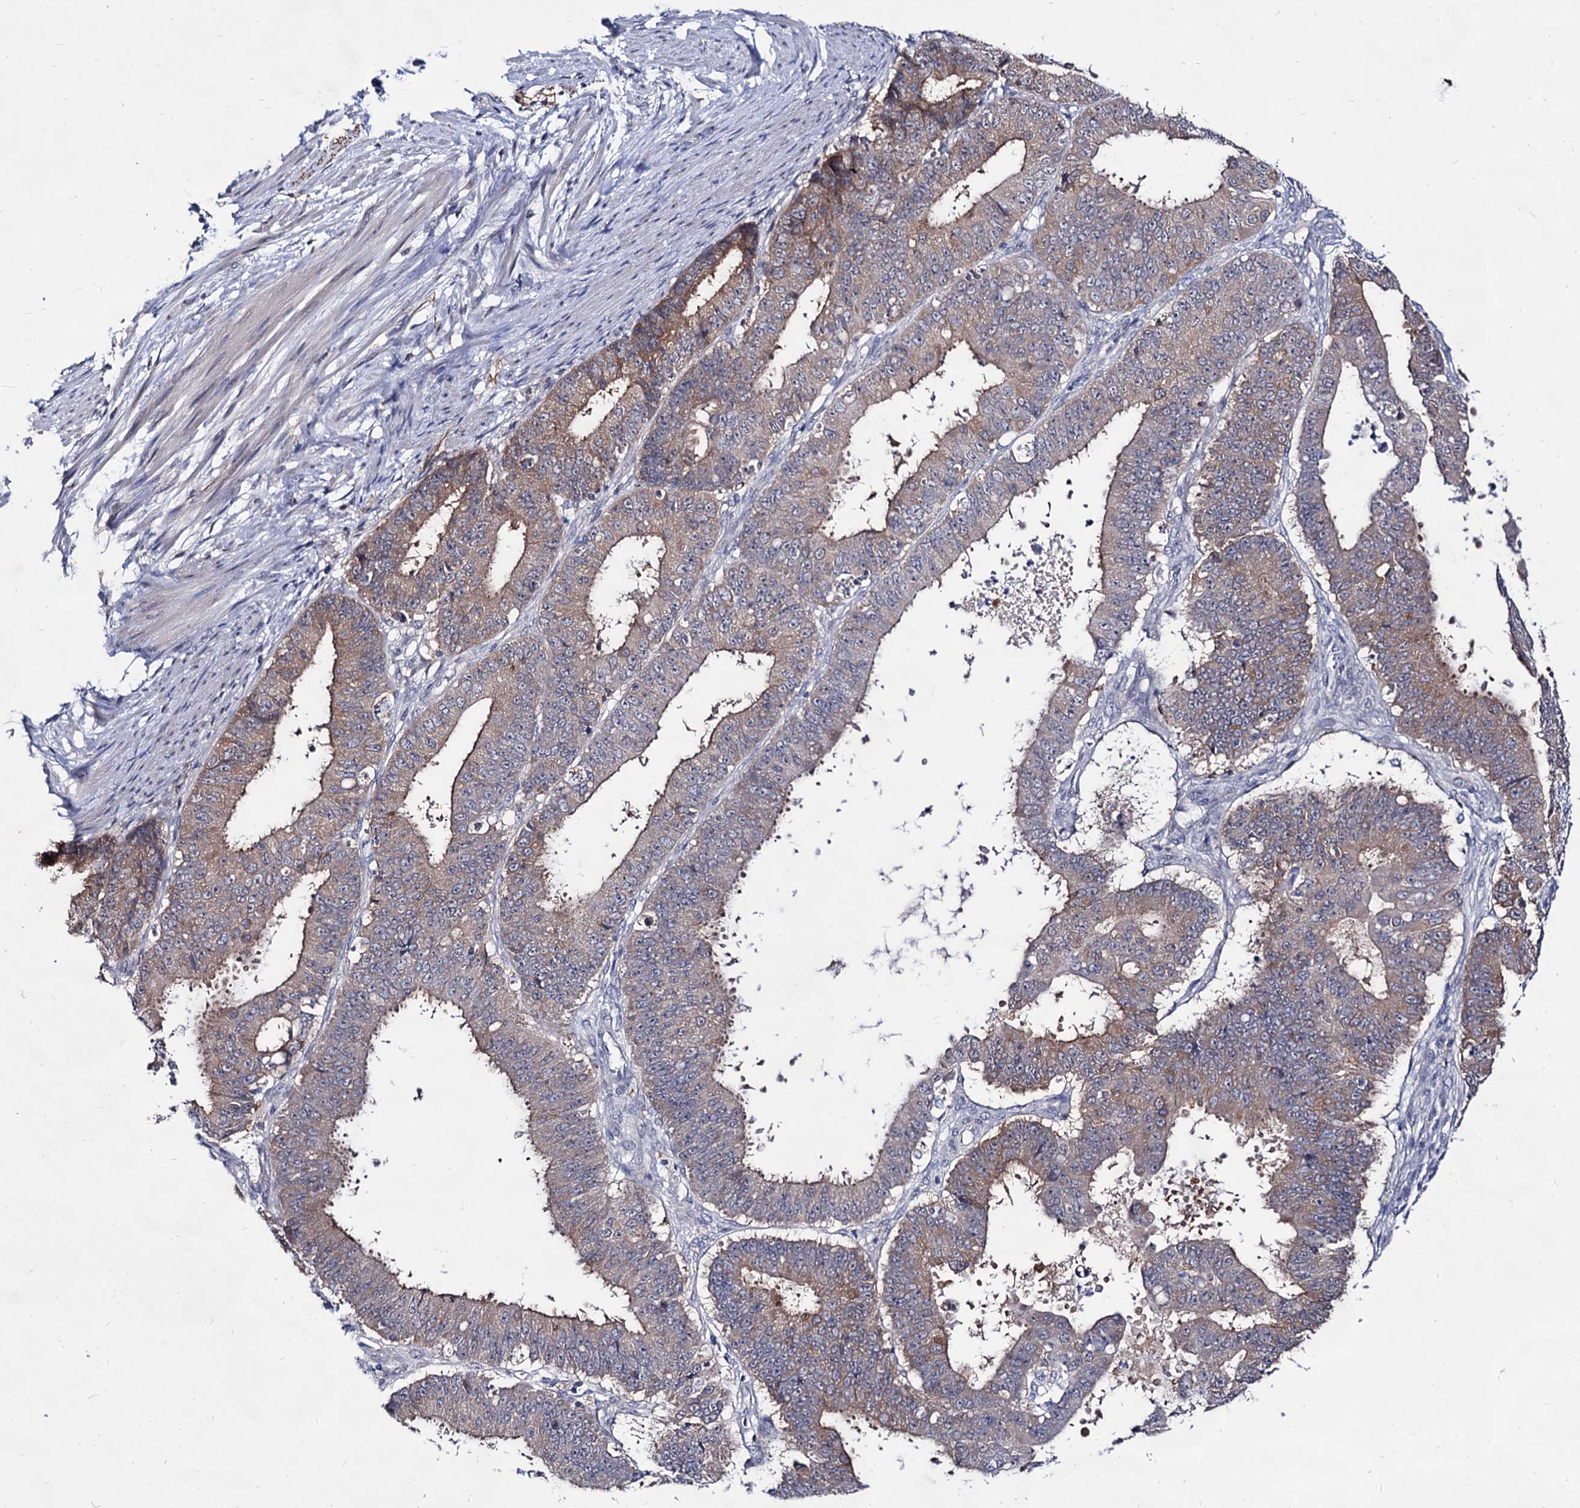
{"staining": {"intensity": "weak", "quantity": "25%-75%", "location": "cytoplasmic/membranous"}, "tissue": "ovarian cancer", "cell_type": "Tumor cells", "image_type": "cancer", "snomed": [{"axis": "morphology", "description": "Carcinoma, endometroid"}, {"axis": "topography", "description": "Appendix"}, {"axis": "topography", "description": "Ovary"}], "caption": "Immunohistochemistry micrograph of human ovarian cancer (endometroid carcinoma) stained for a protein (brown), which exhibits low levels of weak cytoplasmic/membranous staining in about 25%-75% of tumor cells.", "gene": "ARFIP2", "patient": {"sex": "female", "age": 42}}